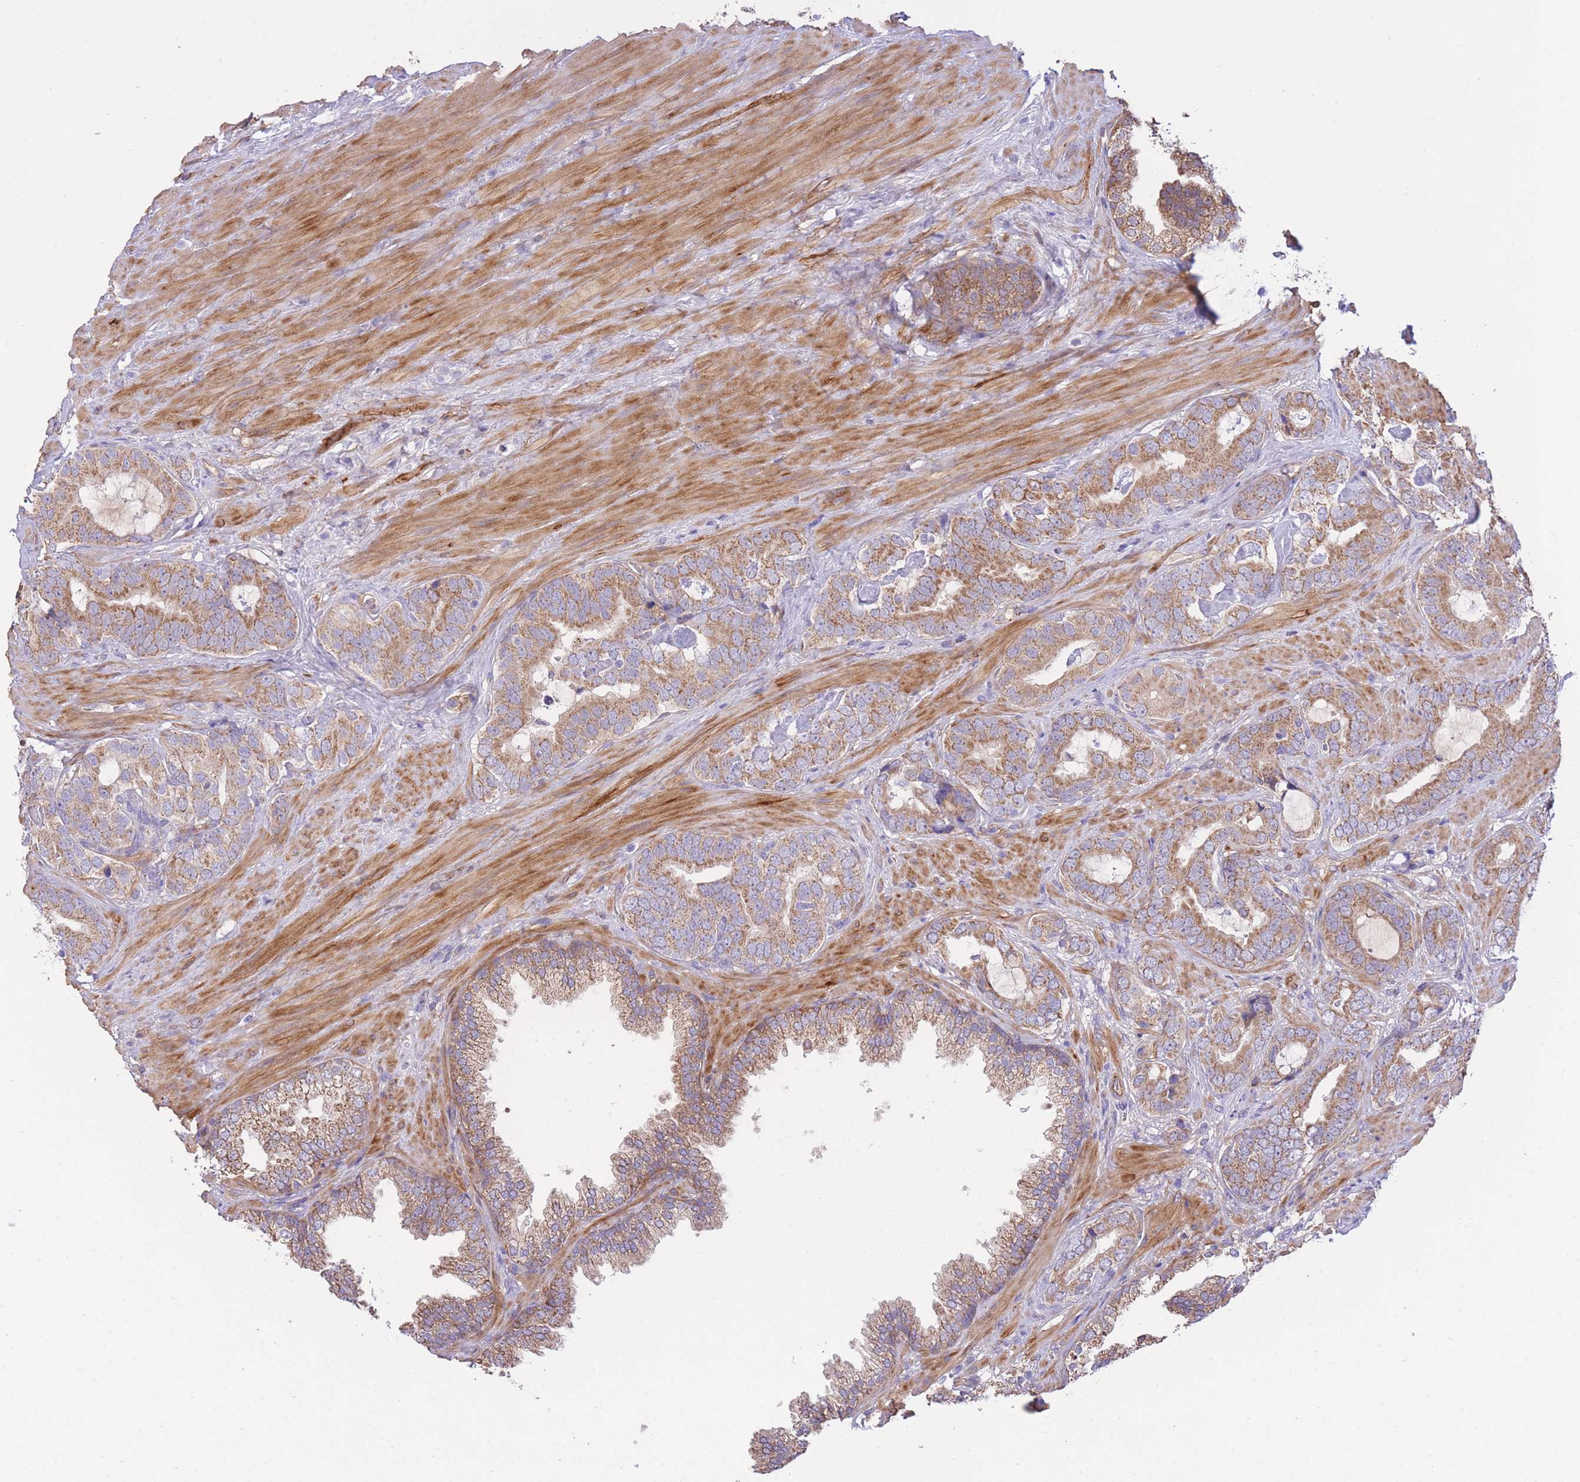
{"staining": {"intensity": "moderate", "quantity": ">75%", "location": "cytoplasmic/membranous"}, "tissue": "prostate cancer", "cell_type": "Tumor cells", "image_type": "cancer", "snomed": [{"axis": "morphology", "description": "Adenocarcinoma, High grade"}, {"axis": "topography", "description": "Prostate"}], "caption": "Immunohistochemical staining of prostate cancer demonstrates medium levels of moderate cytoplasmic/membranous protein positivity in about >75% of tumor cells.", "gene": "PGM1", "patient": {"sex": "male", "age": 71}}